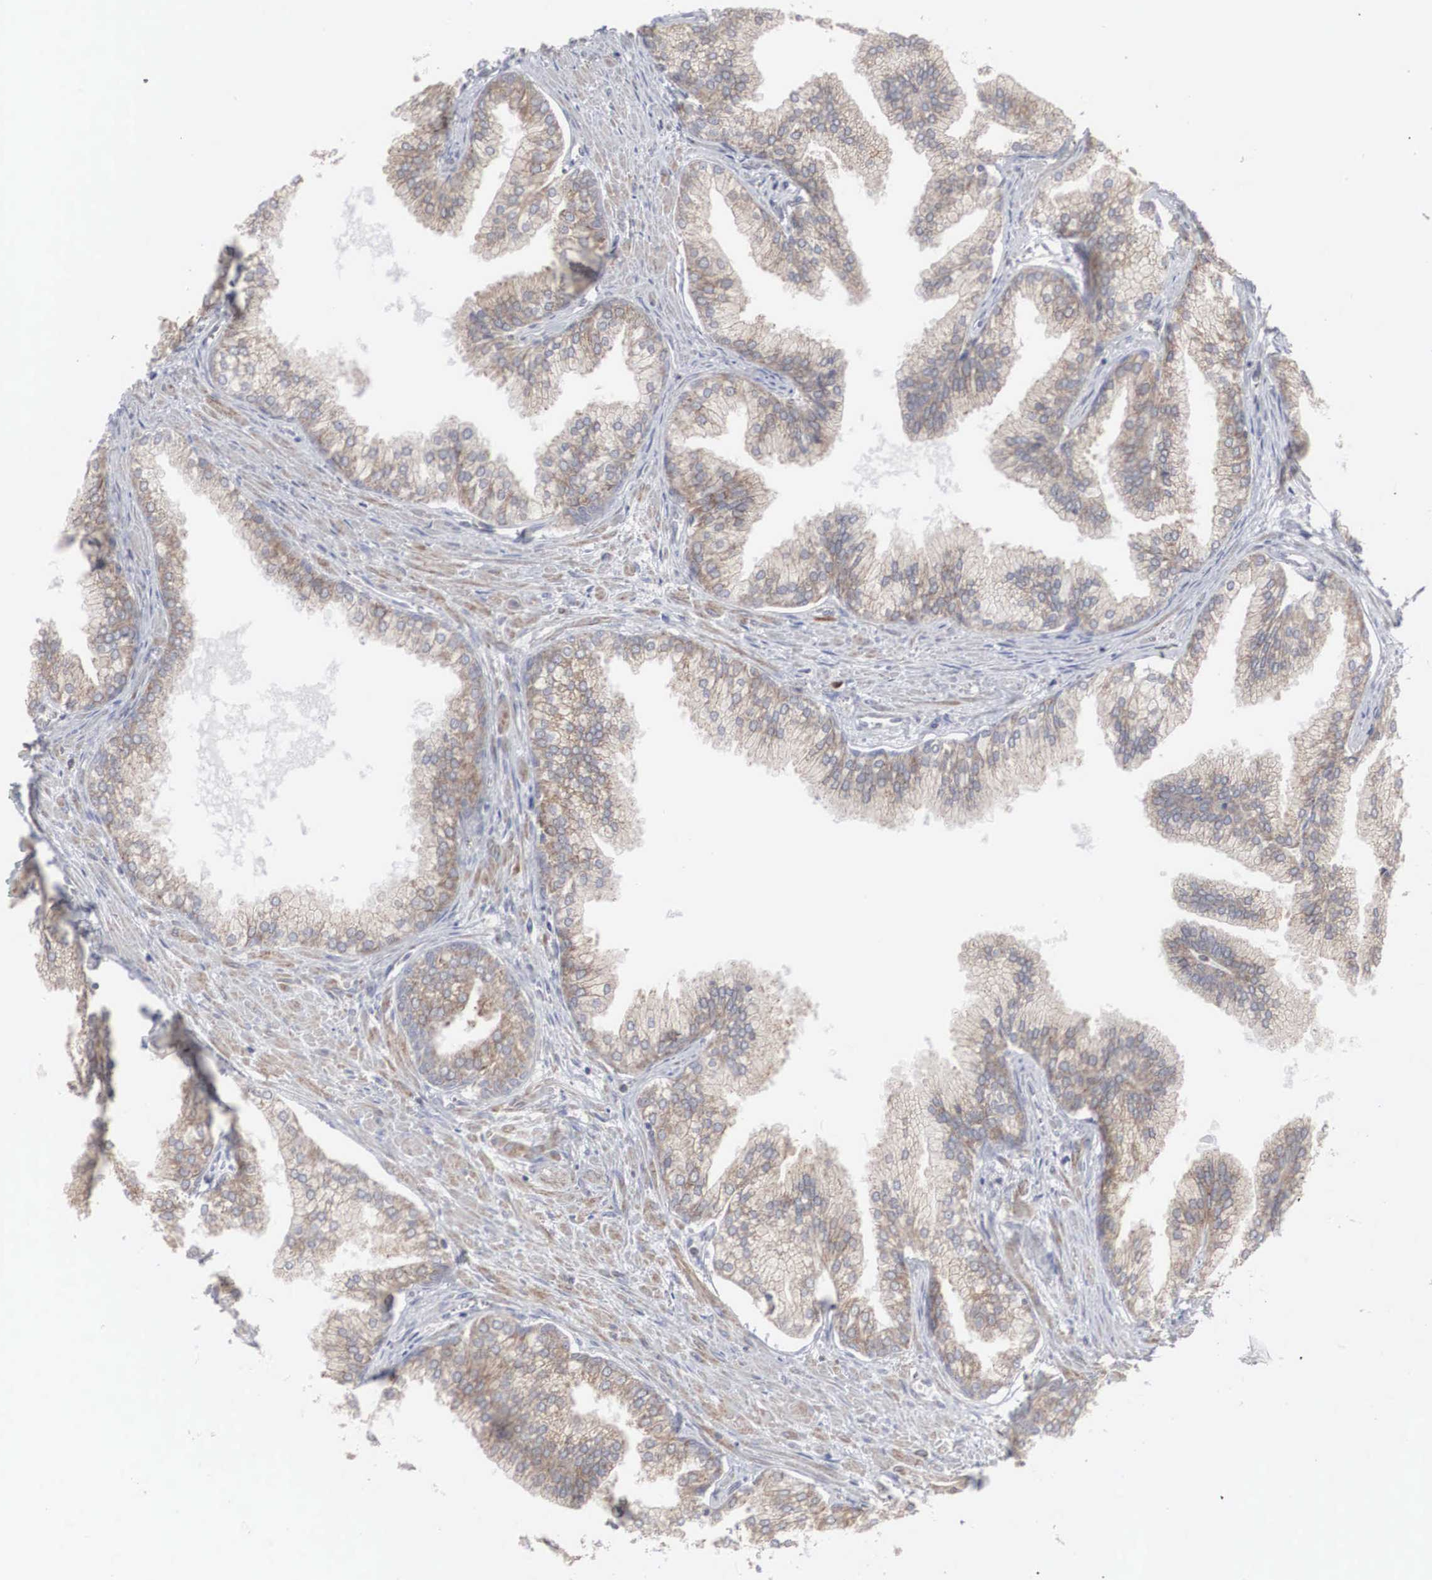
{"staining": {"intensity": "moderate", "quantity": ">75%", "location": "cytoplasmic/membranous"}, "tissue": "prostate", "cell_type": "Glandular cells", "image_type": "normal", "snomed": [{"axis": "morphology", "description": "Normal tissue, NOS"}, {"axis": "topography", "description": "Prostate"}], "caption": "A medium amount of moderate cytoplasmic/membranous staining is appreciated in about >75% of glandular cells in normal prostate. (DAB (3,3'-diaminobenzidine) = brown stain, brightfield microscopy at high magnification).", "gene": "CTAGE15", "patient": {"sex": "male", "age": 68}}